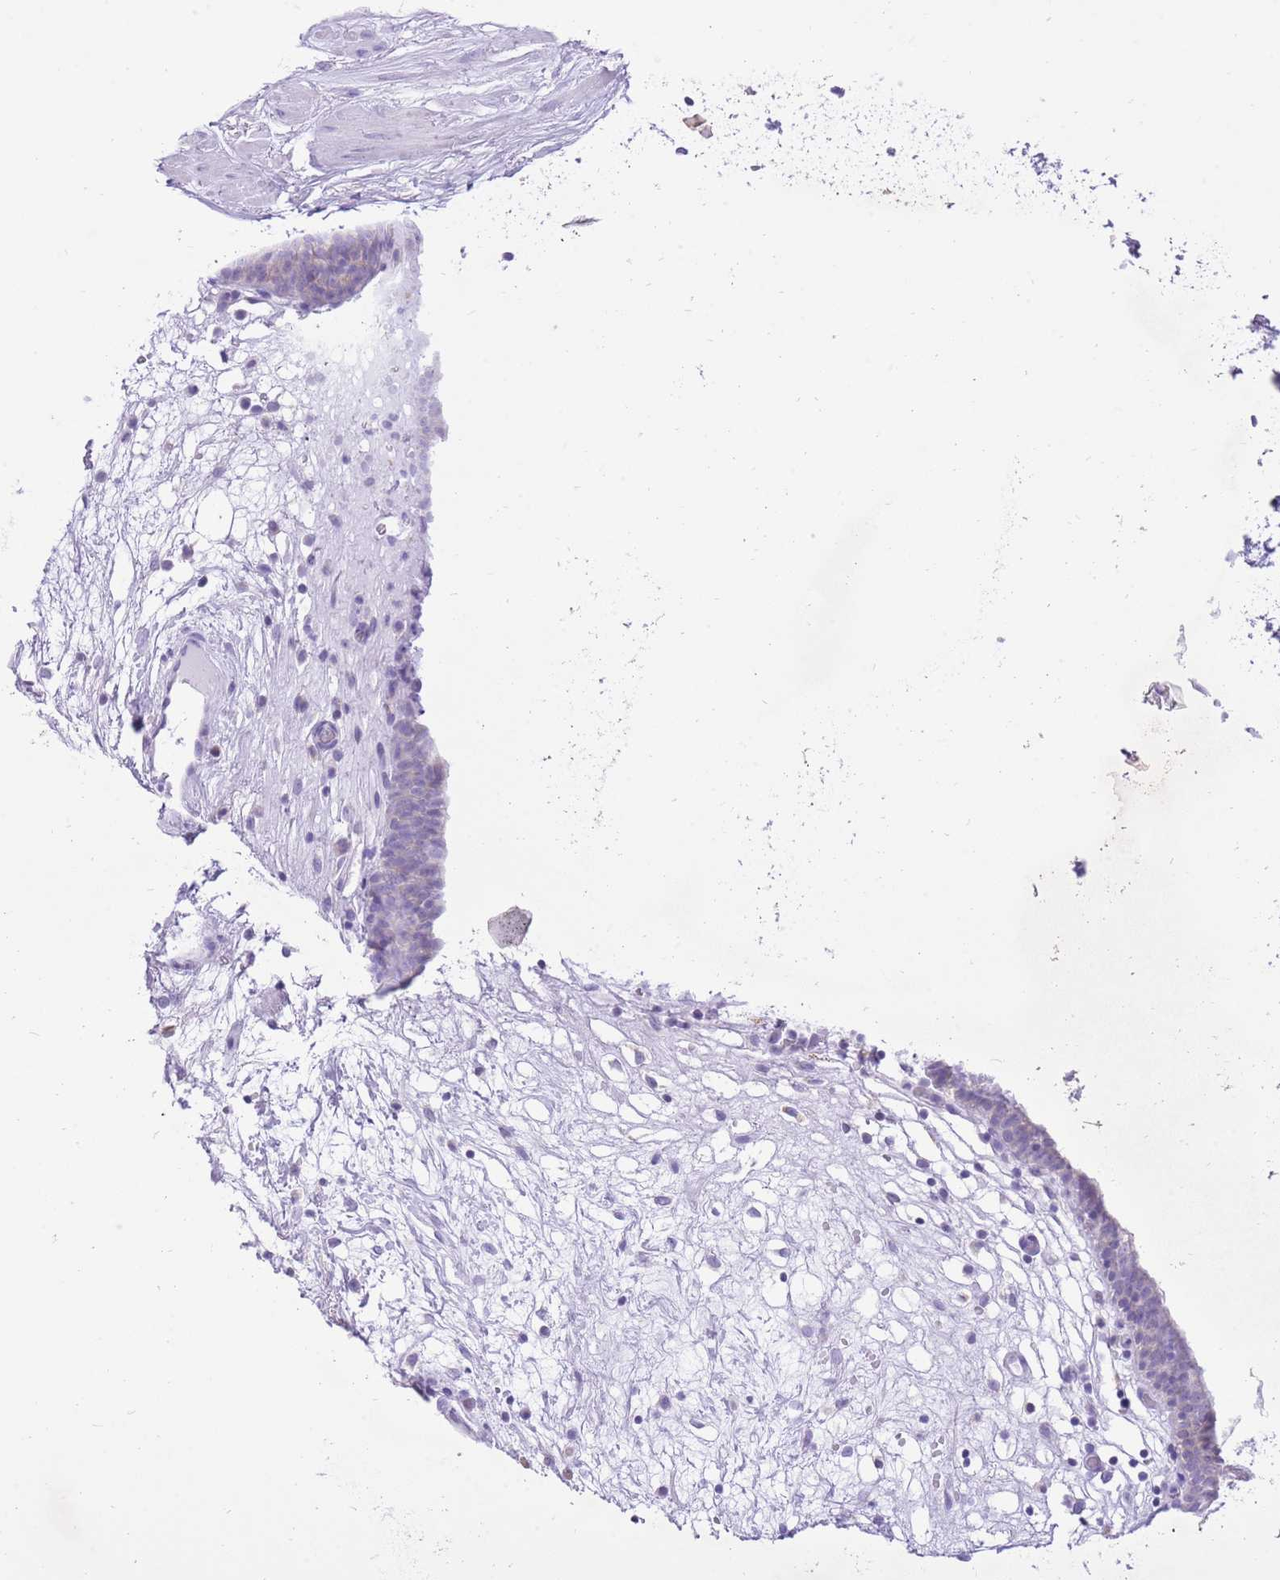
{"staining": {"intensity": "negative", "quantity": "none", "location": "none"}, "tissue": "urinary bladder", "cell_type": "Urothelial cells", "image_type": "normal", "snomed": [{"axis": "morphology", "description": "Normal tissue, NOS"}, {"axis": "topography", "description": "Urinary bladder"}], "caption": "DAB immunohistochemical staining of normal urinary bladder demonstrates no significant expression in urothelial cells.", "gene": "SLC4A4", "patient": {"sex": "male", "age": 71}}